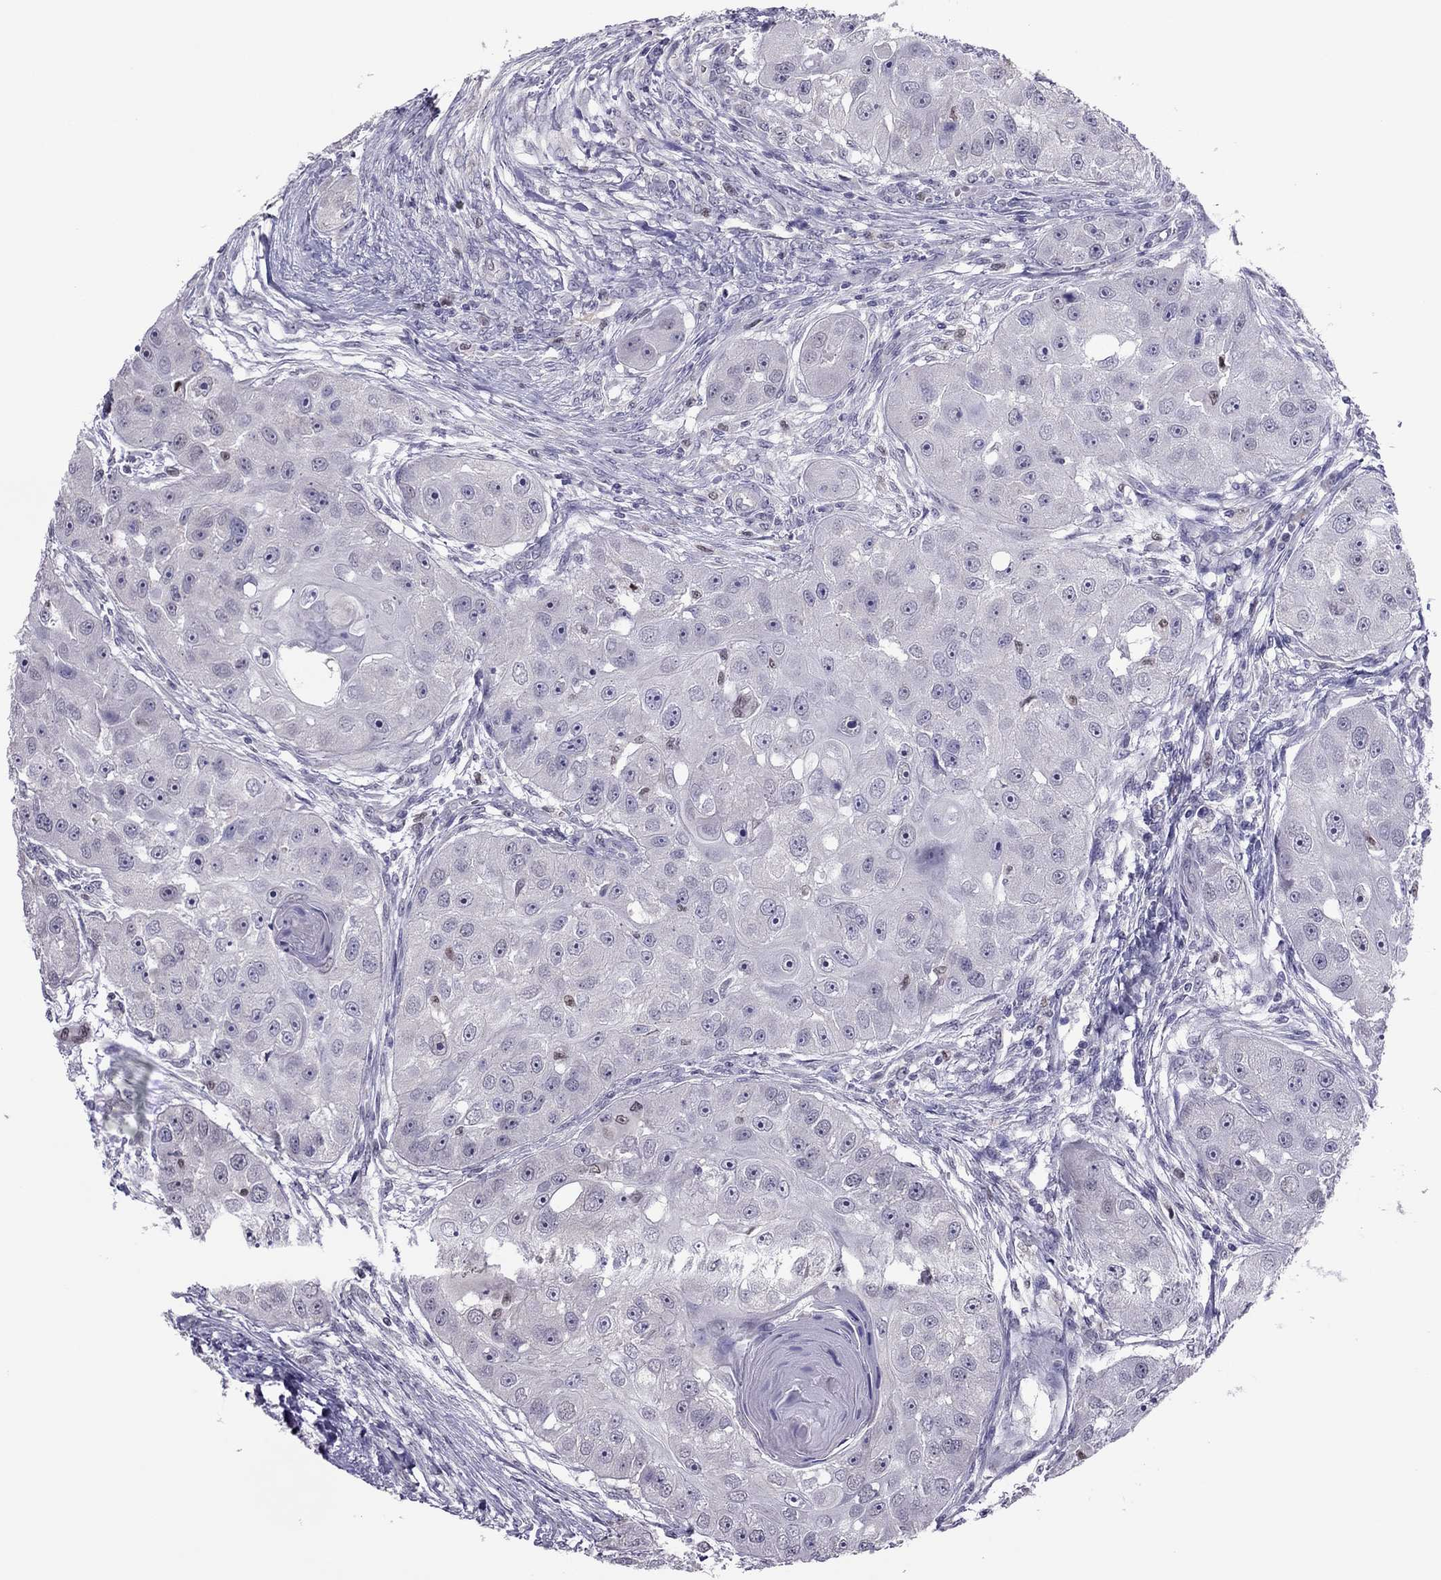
{"staining": {"intensity": "negative", "quantity": "none", "location": "none"}, "tissue": "head and neck cancer", "cell_type": "Tumor cells", "image_type": "cancer", "snomed": [{"axis": "morphology", "description": "Squamous cell carcinoma, NOS"}, {"axis": "topography", "description": "Head-Neck"}], "caption": "Human head and neck cancer stained for a protein using immunohistochemistry reveals no expression in tumor cells.", "gene": "SPINT3", "patient": {"sex": "male", "age": 51}}